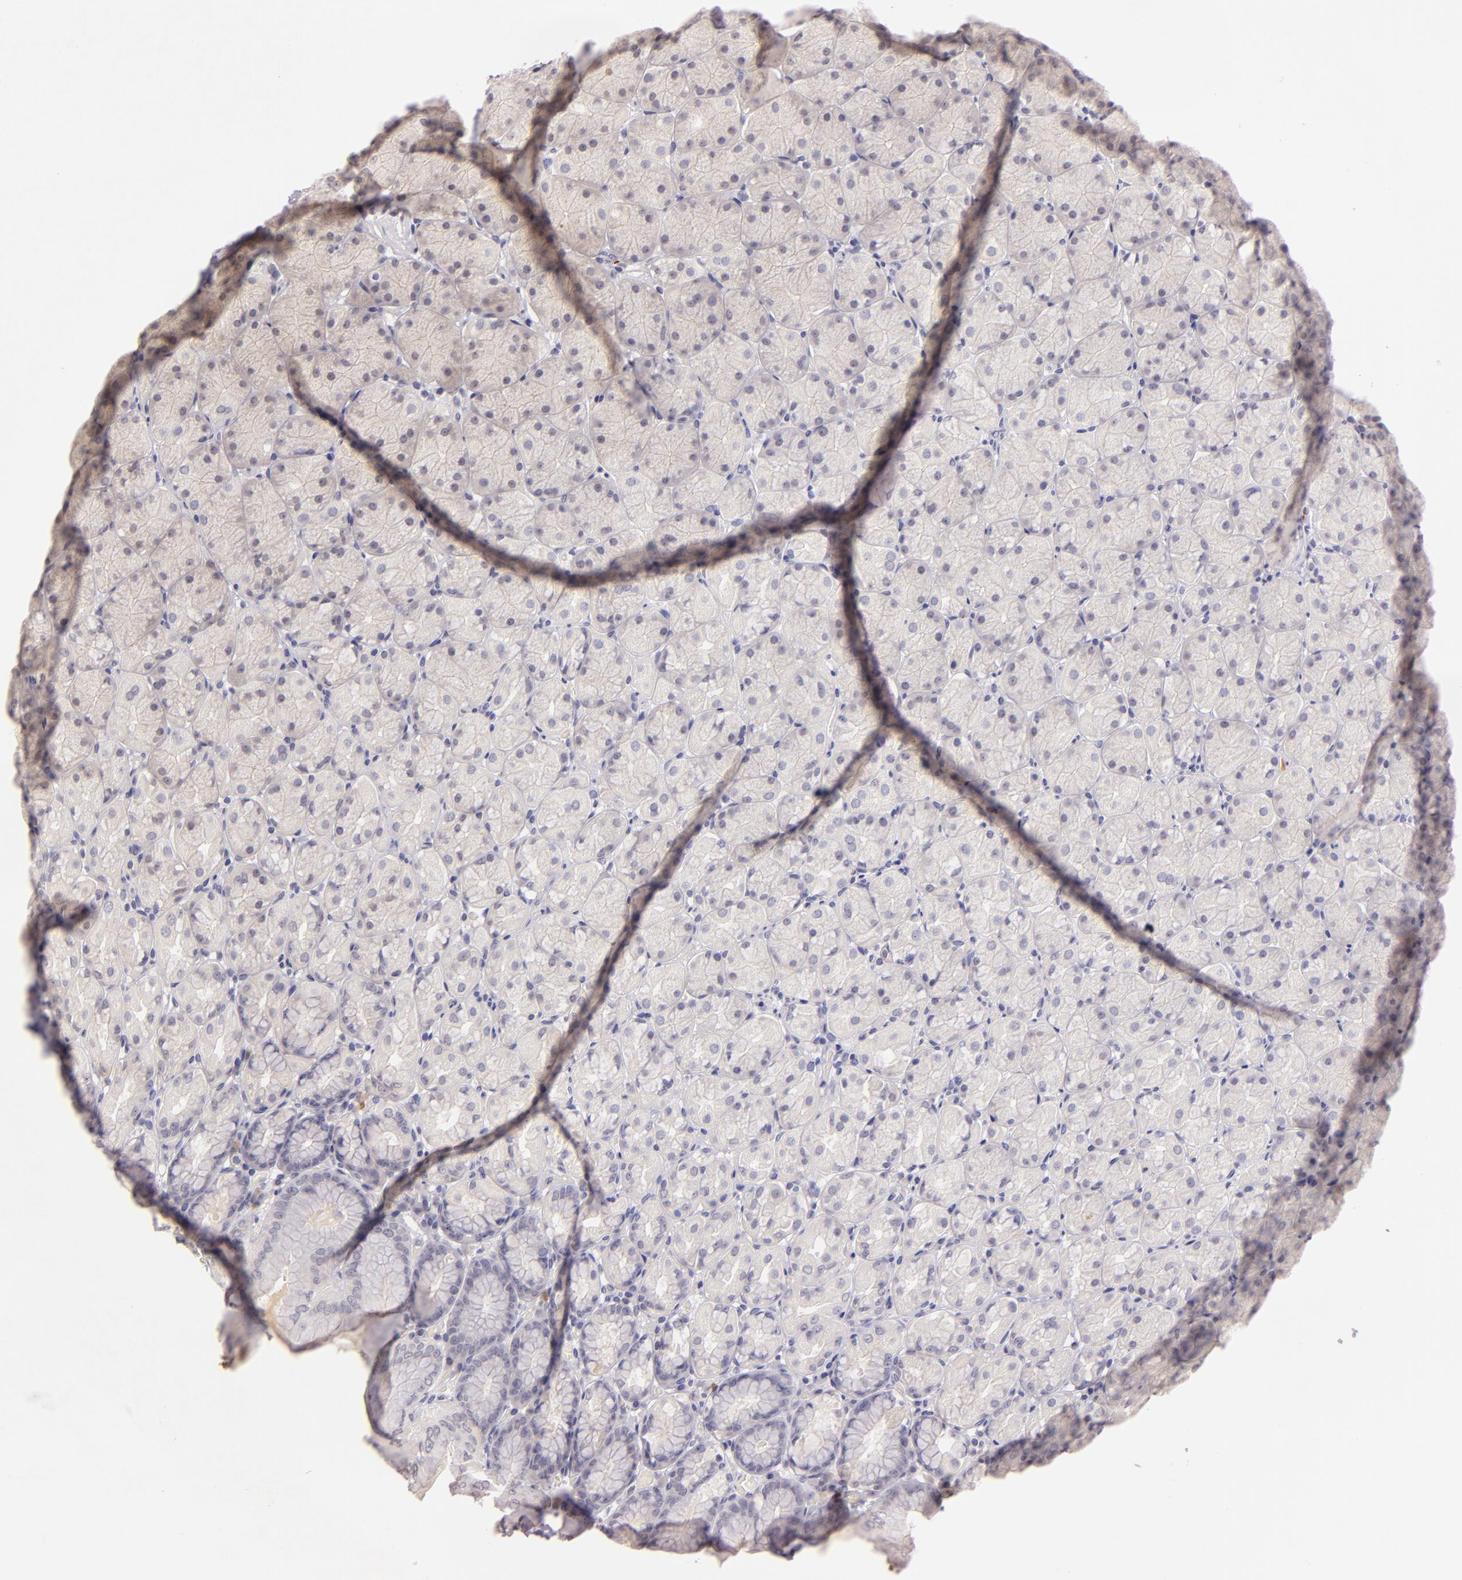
{"staining": {"intensity": "negative", "quantity": "none", "location": "none"}, "tissue": "stomach", "cell_type": "Glandular cells", "image_type": "normal", "snomed": [{"axis": "morphology", "description": "Normal tissue, NOS"}, {"axis": "topography", "description": "Stomach, upper"}, {"axis": "topography", "description": "Stomach"}], "caption": "Immunohistochemistry (IHC) histopathology image of normal stomach: stomach stained with DAB (3,3'-diaminobenzidine) reveals no significant protein staining in glandular cells.", "gene": "CASP8", "patient": {"sex": "male", "age": 76}}